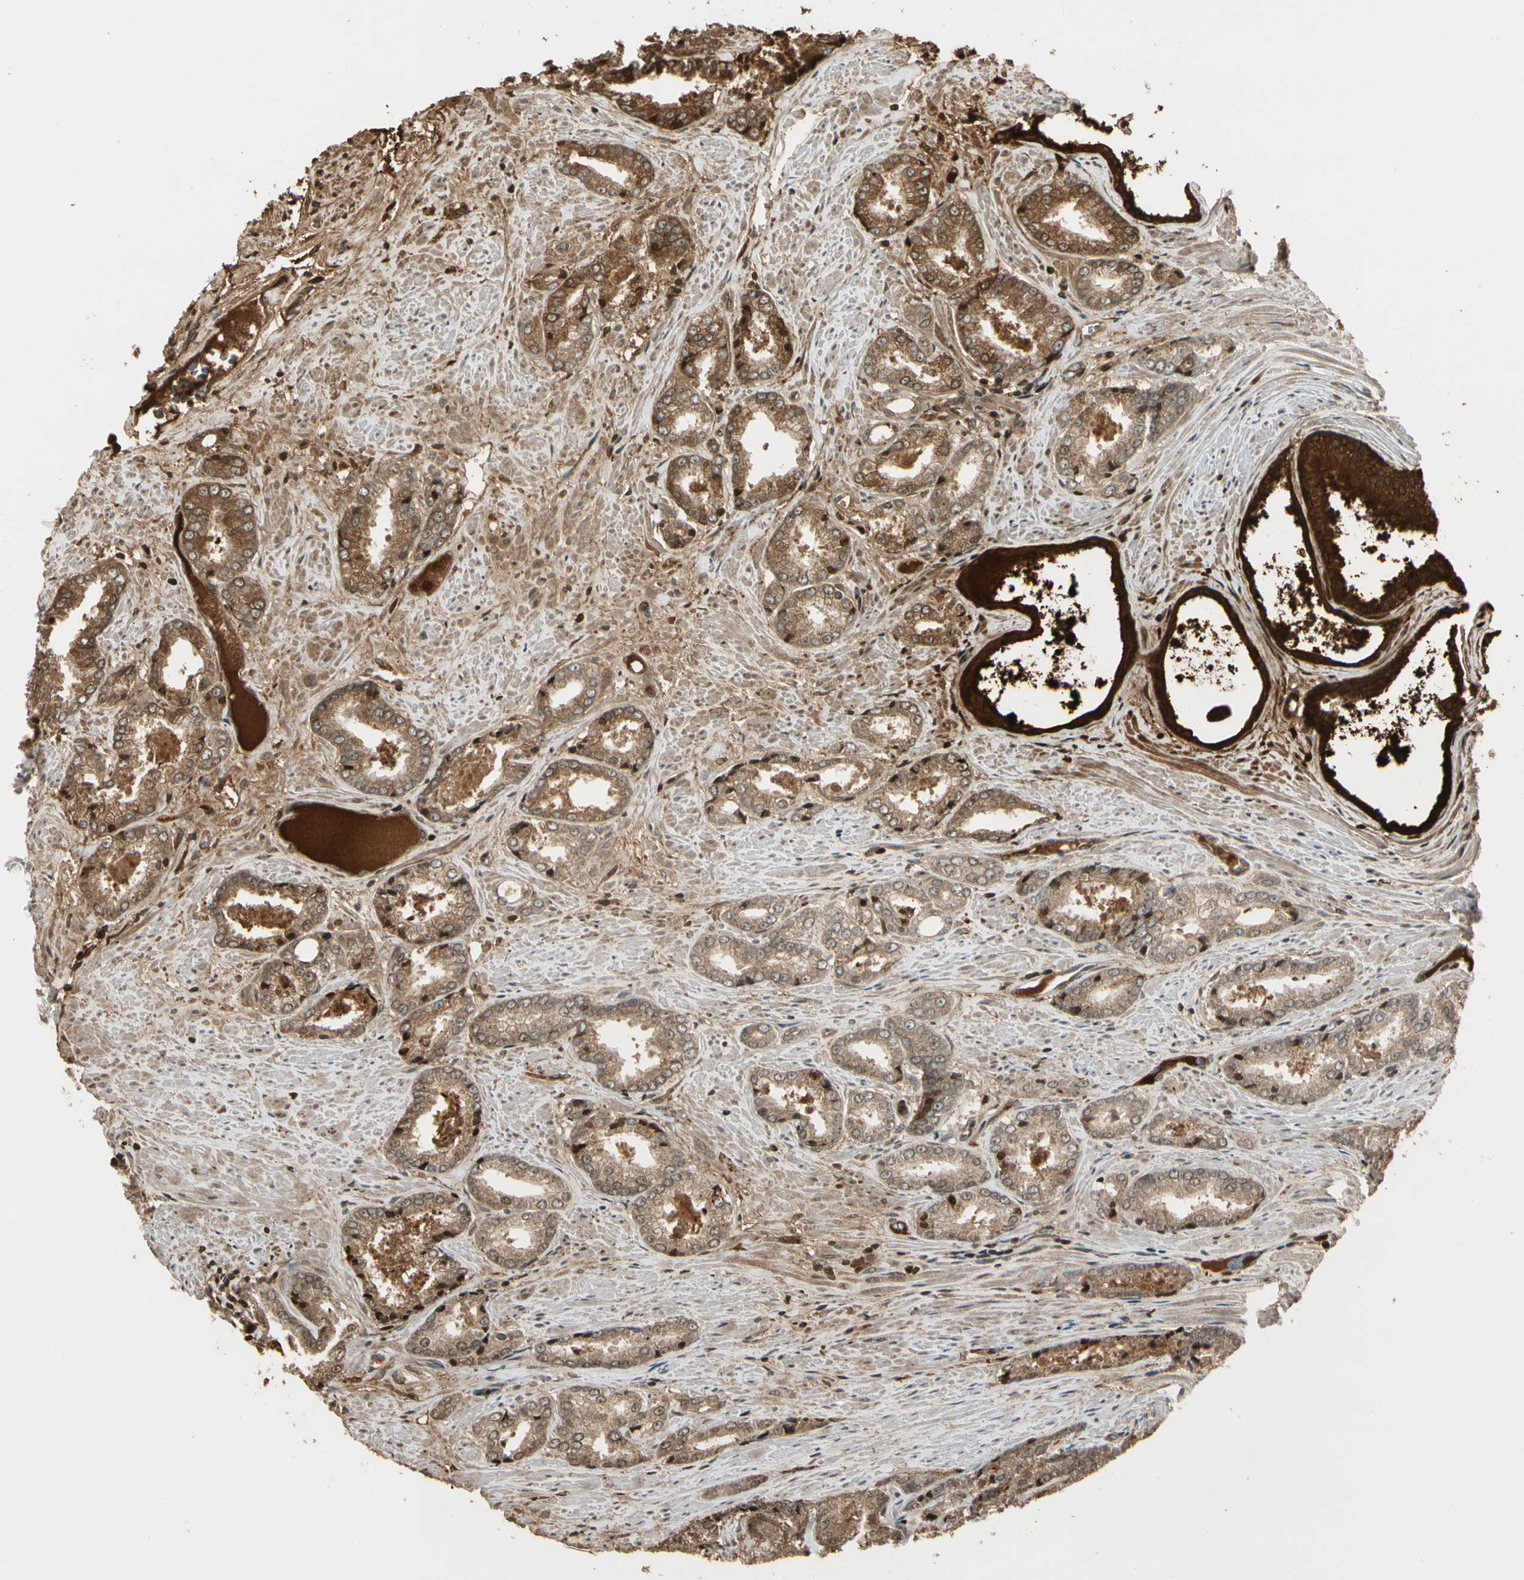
{"staining": {"intensity": "weak", "quantity": ">75%", "location": "cytoplasmic/membranous"}, "tissue": "prostate cancer", "cell_type": "Tumor cells", "image_type": "cancer", "snomed": [{"axis": "morphology", "description": "Adenocarcinoma, Low grade"}, {"axis": "topography", "description": "Prostate"}], "caption": "A low amount of weak cytoplasmic/membranous positivity is present in approximately >75% of tumor cells in prostate cancer (low-grade adenocarcinoma) tissue. Immunohistochemistry (ihc) stains the protein in brown and the nuclei are stained blue.", "gene": "STX11", "patient": {"sex": "male", "age": 64}}